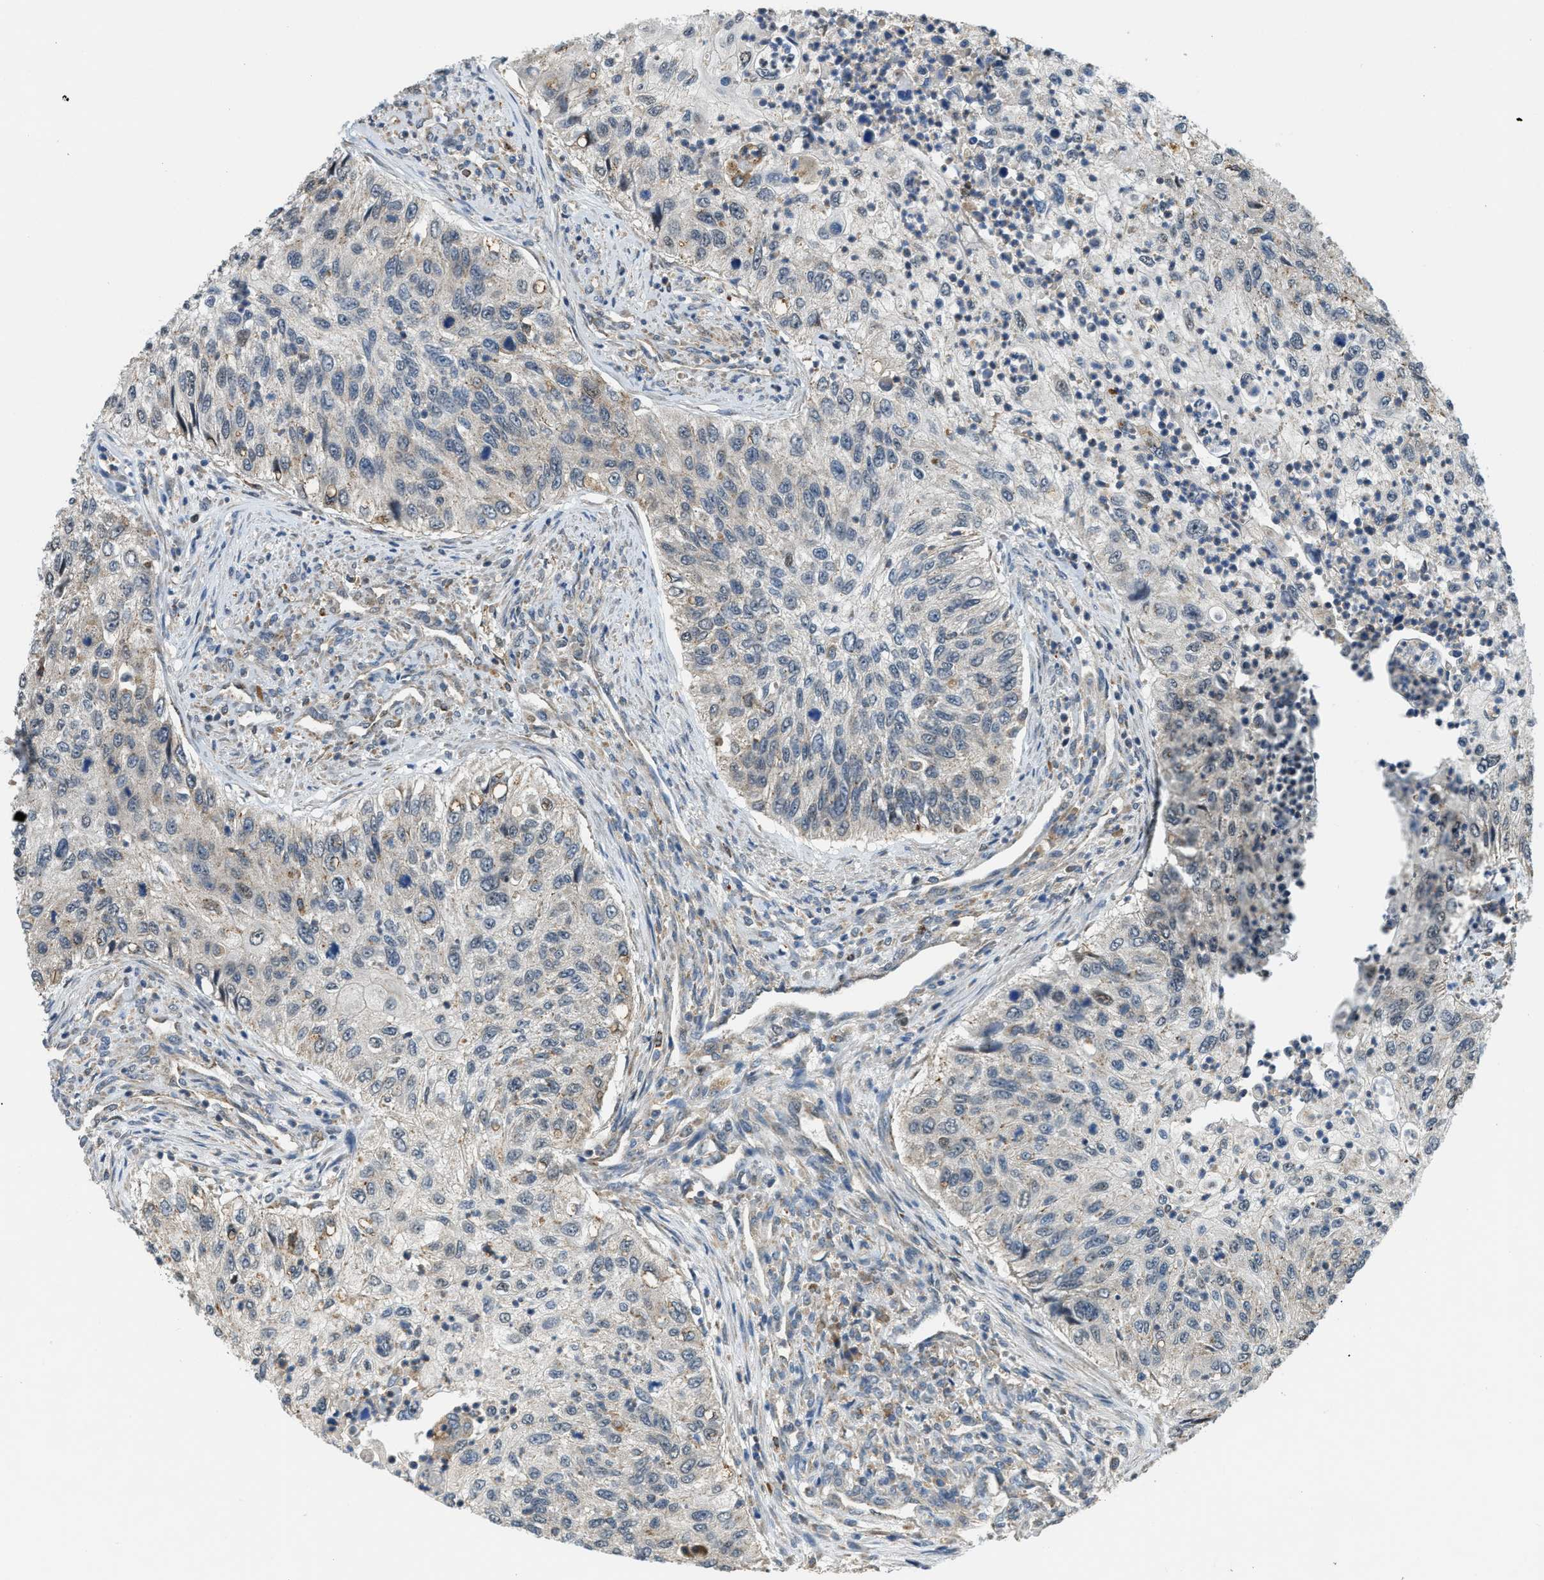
{"staining": {"intensity": "negative", "quantity": "none", "location": "none"}, "tissue": "urothelial cancer", "cell_type": "Tumor cells", "image_type": "cancer", "snomed": [{"axis": "morphology", "description": "Urothelial carcinoma, High grade"}, {"axis": "topography", "description": "Urinary bladder"}], "caption": "Immunohistochemistry of urothelial cancer demonstrates no positivity in tumor cells. The staining is performed using DAB (3,3'-diaminobenzidine) brown chromogen with nuclei counter-stained in using hematoxylin.", "gene": "STARD3NL", "patient": {"sex": "female", "age": 60}}